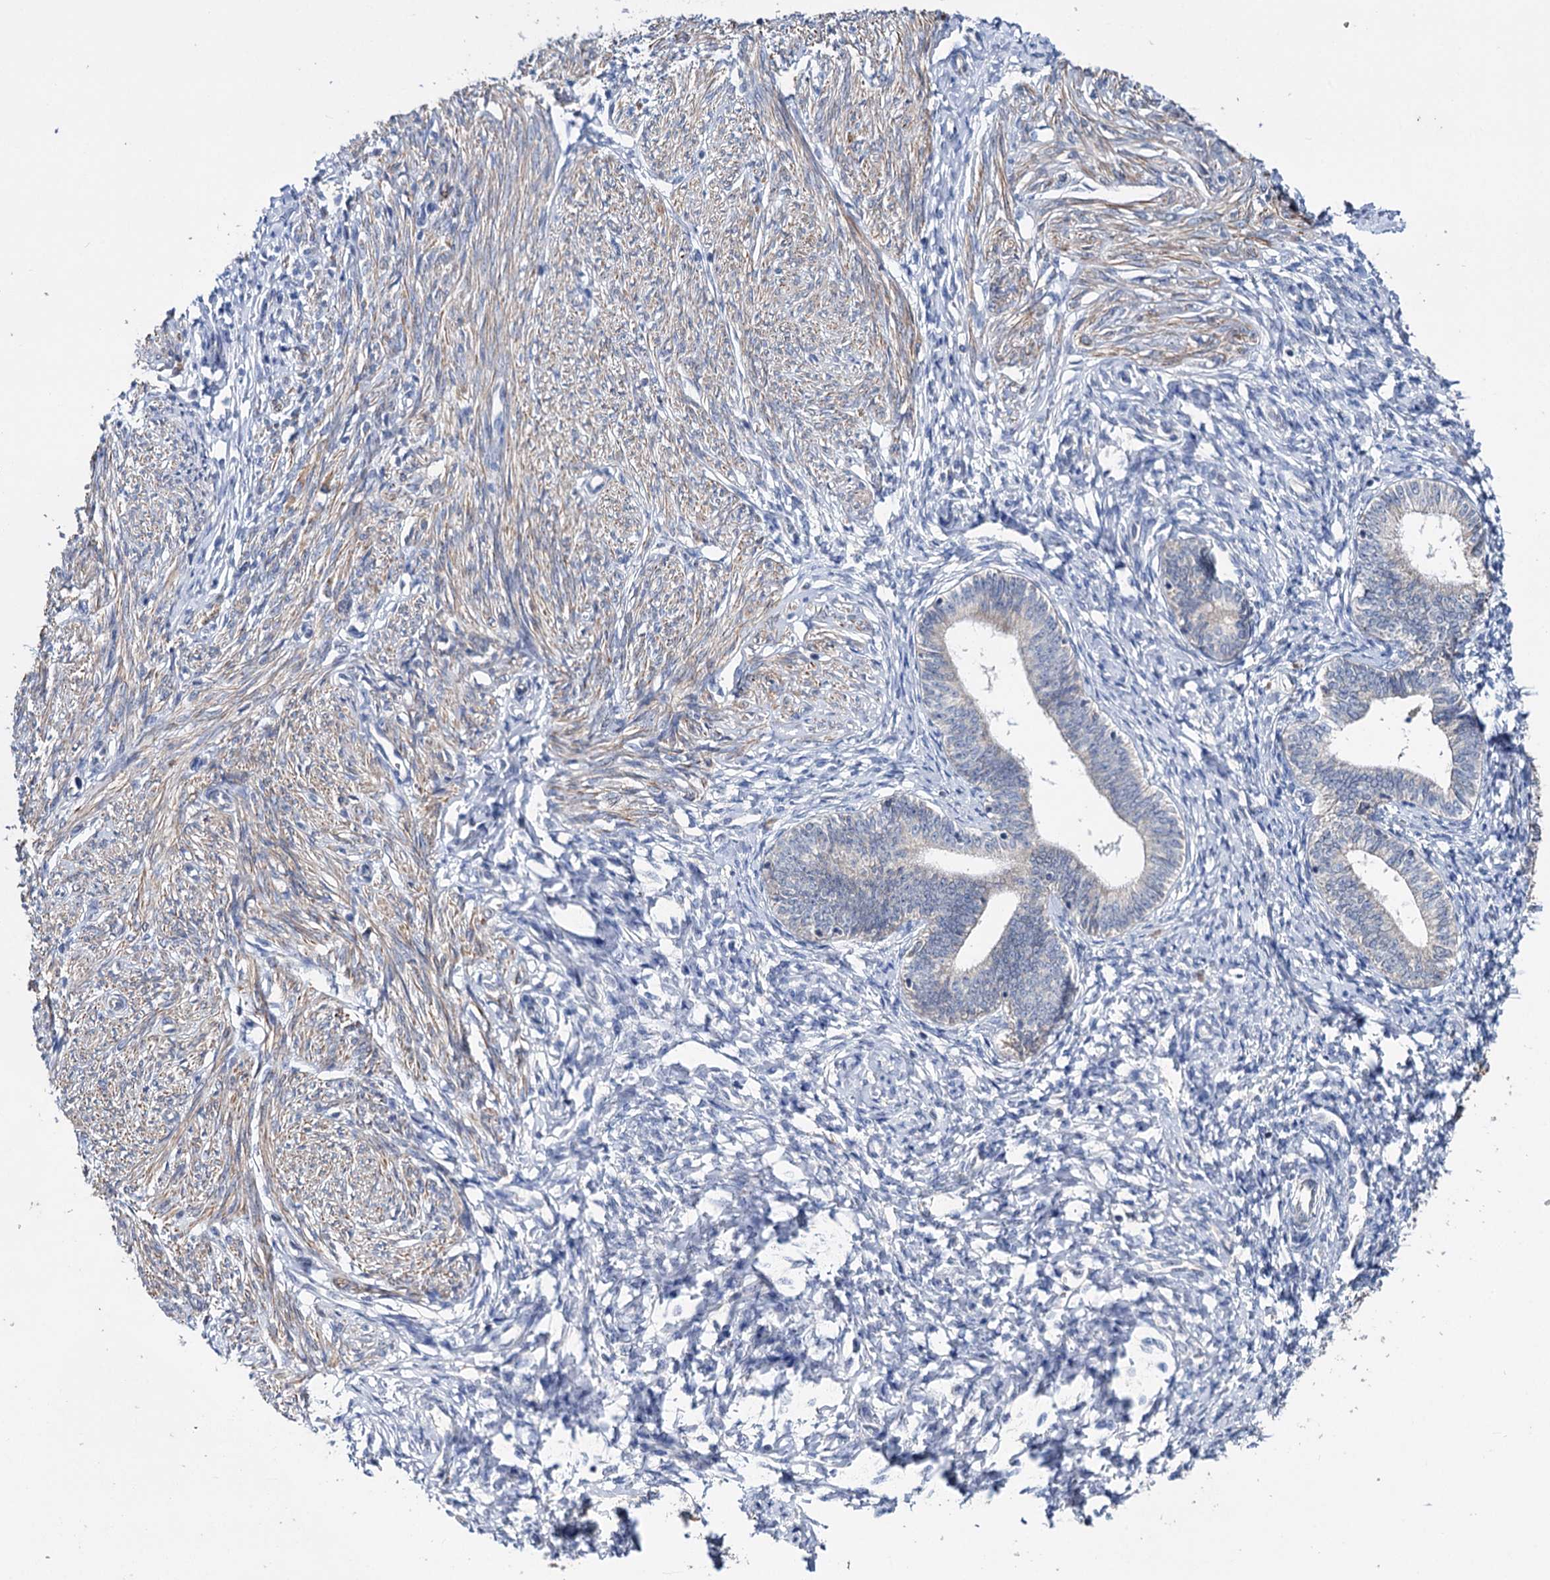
{"staining": {"intensity": "negative", "quantity": "none", "location": "none"}, "tissue": "endometrium", "cell_type": "Cells in endometrial stroma", "image_type": "normal", "snomed": [{"axis": "morphology", "description": "Normal tissue, NOS"}, {"axis": "topography", "description": "Endometrium"}], "caption": "A histopathology image of endometrium stained for a protein displays no brown staining in cells in endometrial stroma.", "gene": "CLPB", "patient": {"sex": "female", "age": 72}}